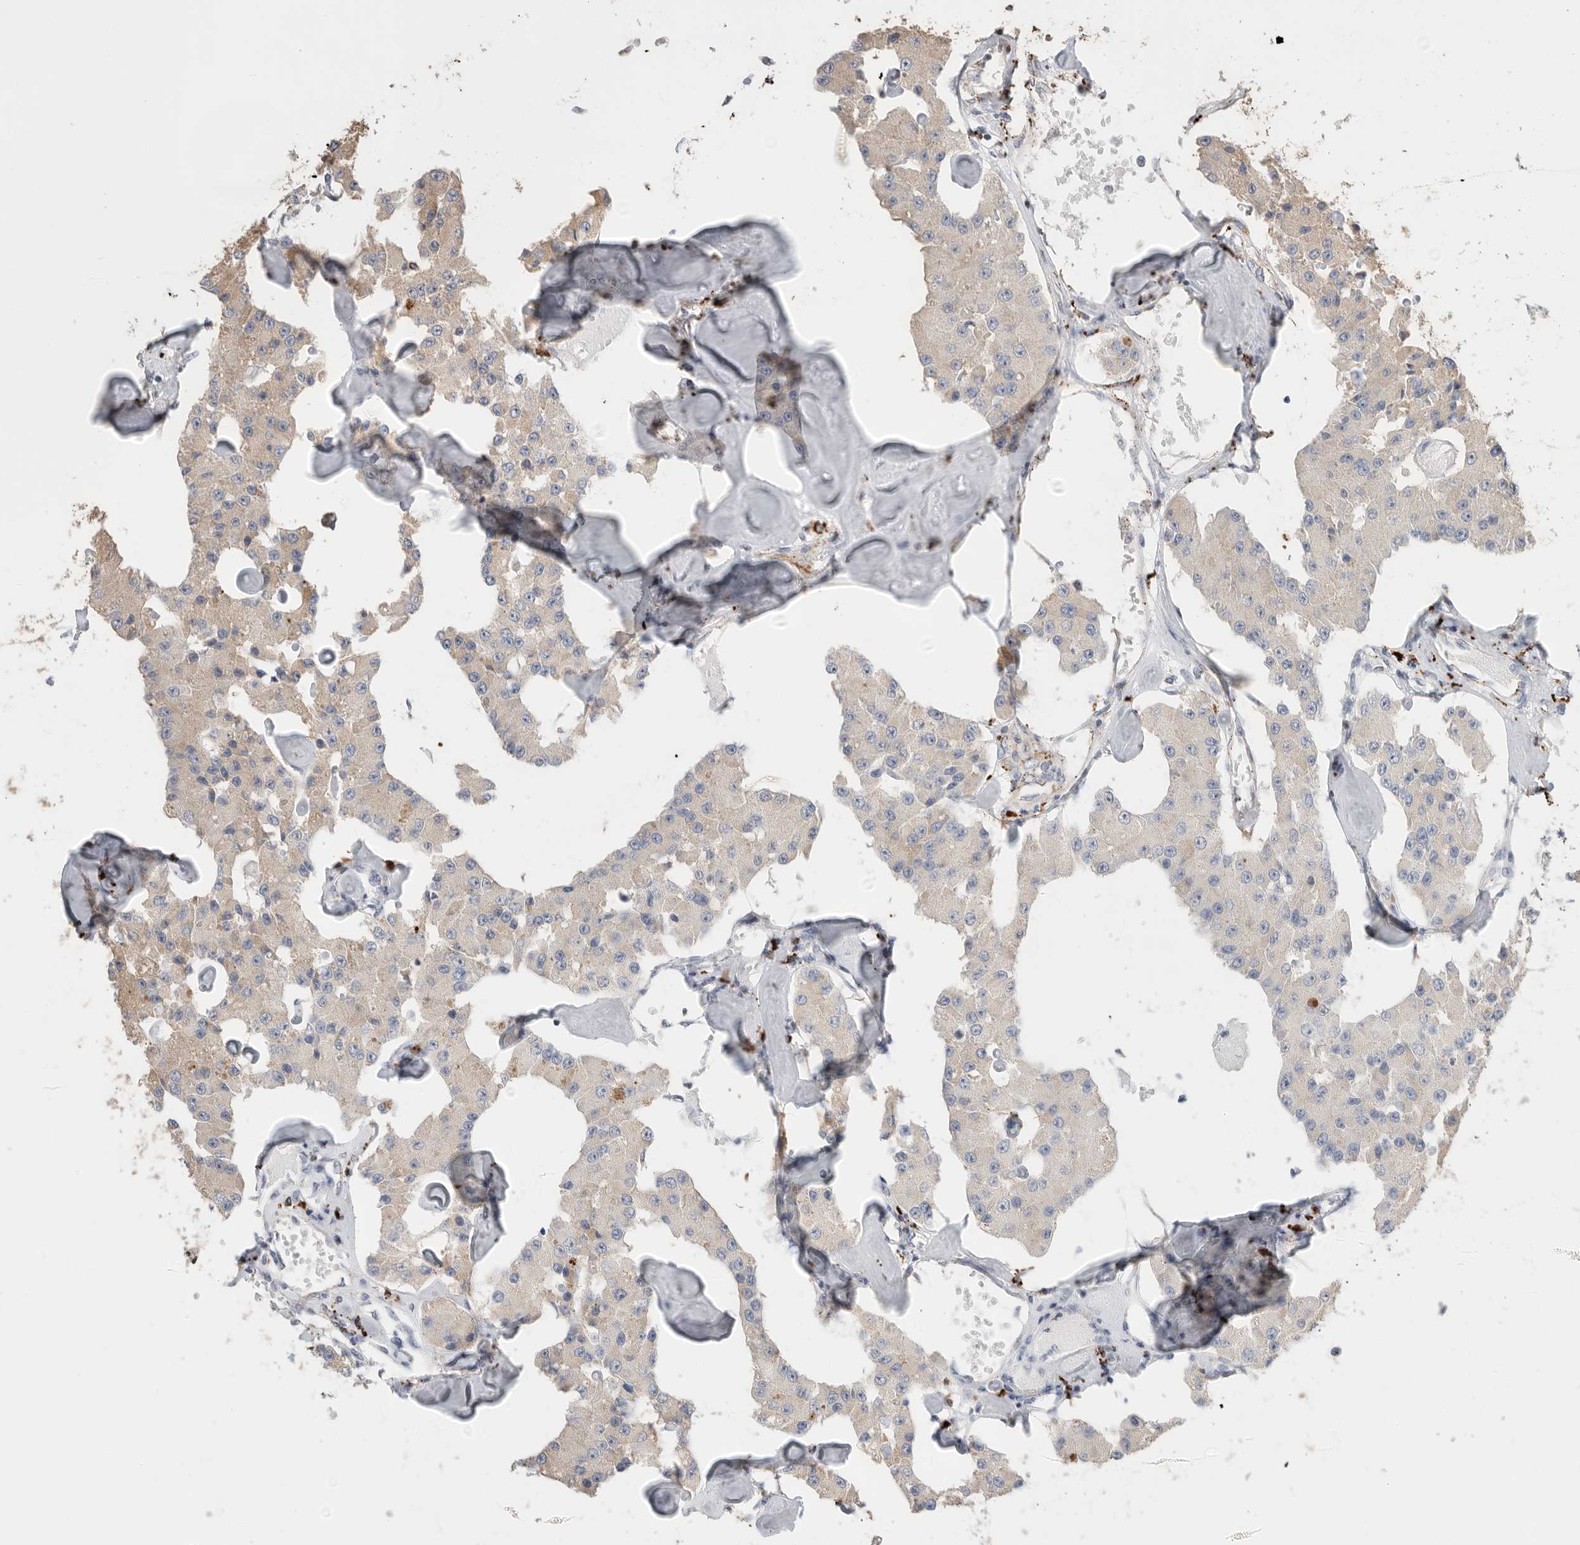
{"staining": {"intensity": "weak", "quantity": "25%-75%", "location": "cytoplasmic/membranous"}, "tissue": "carcinoid", "cell_type": "Tumor cells", "image_type": "cancer", "snomed": [{"axis": "morphology", "description": "Carcinoid, malignant, NOS"}, {"axis": "topography", "description": "Pancreas"}], "caption": "Protein expression analysis of human malignant carcinoid reveals weak cytoplasmic/membranous staining in about 25%-75% of tumor cells.", "gene": "GGH", "patient": {"sex": "male", "age": 41}}